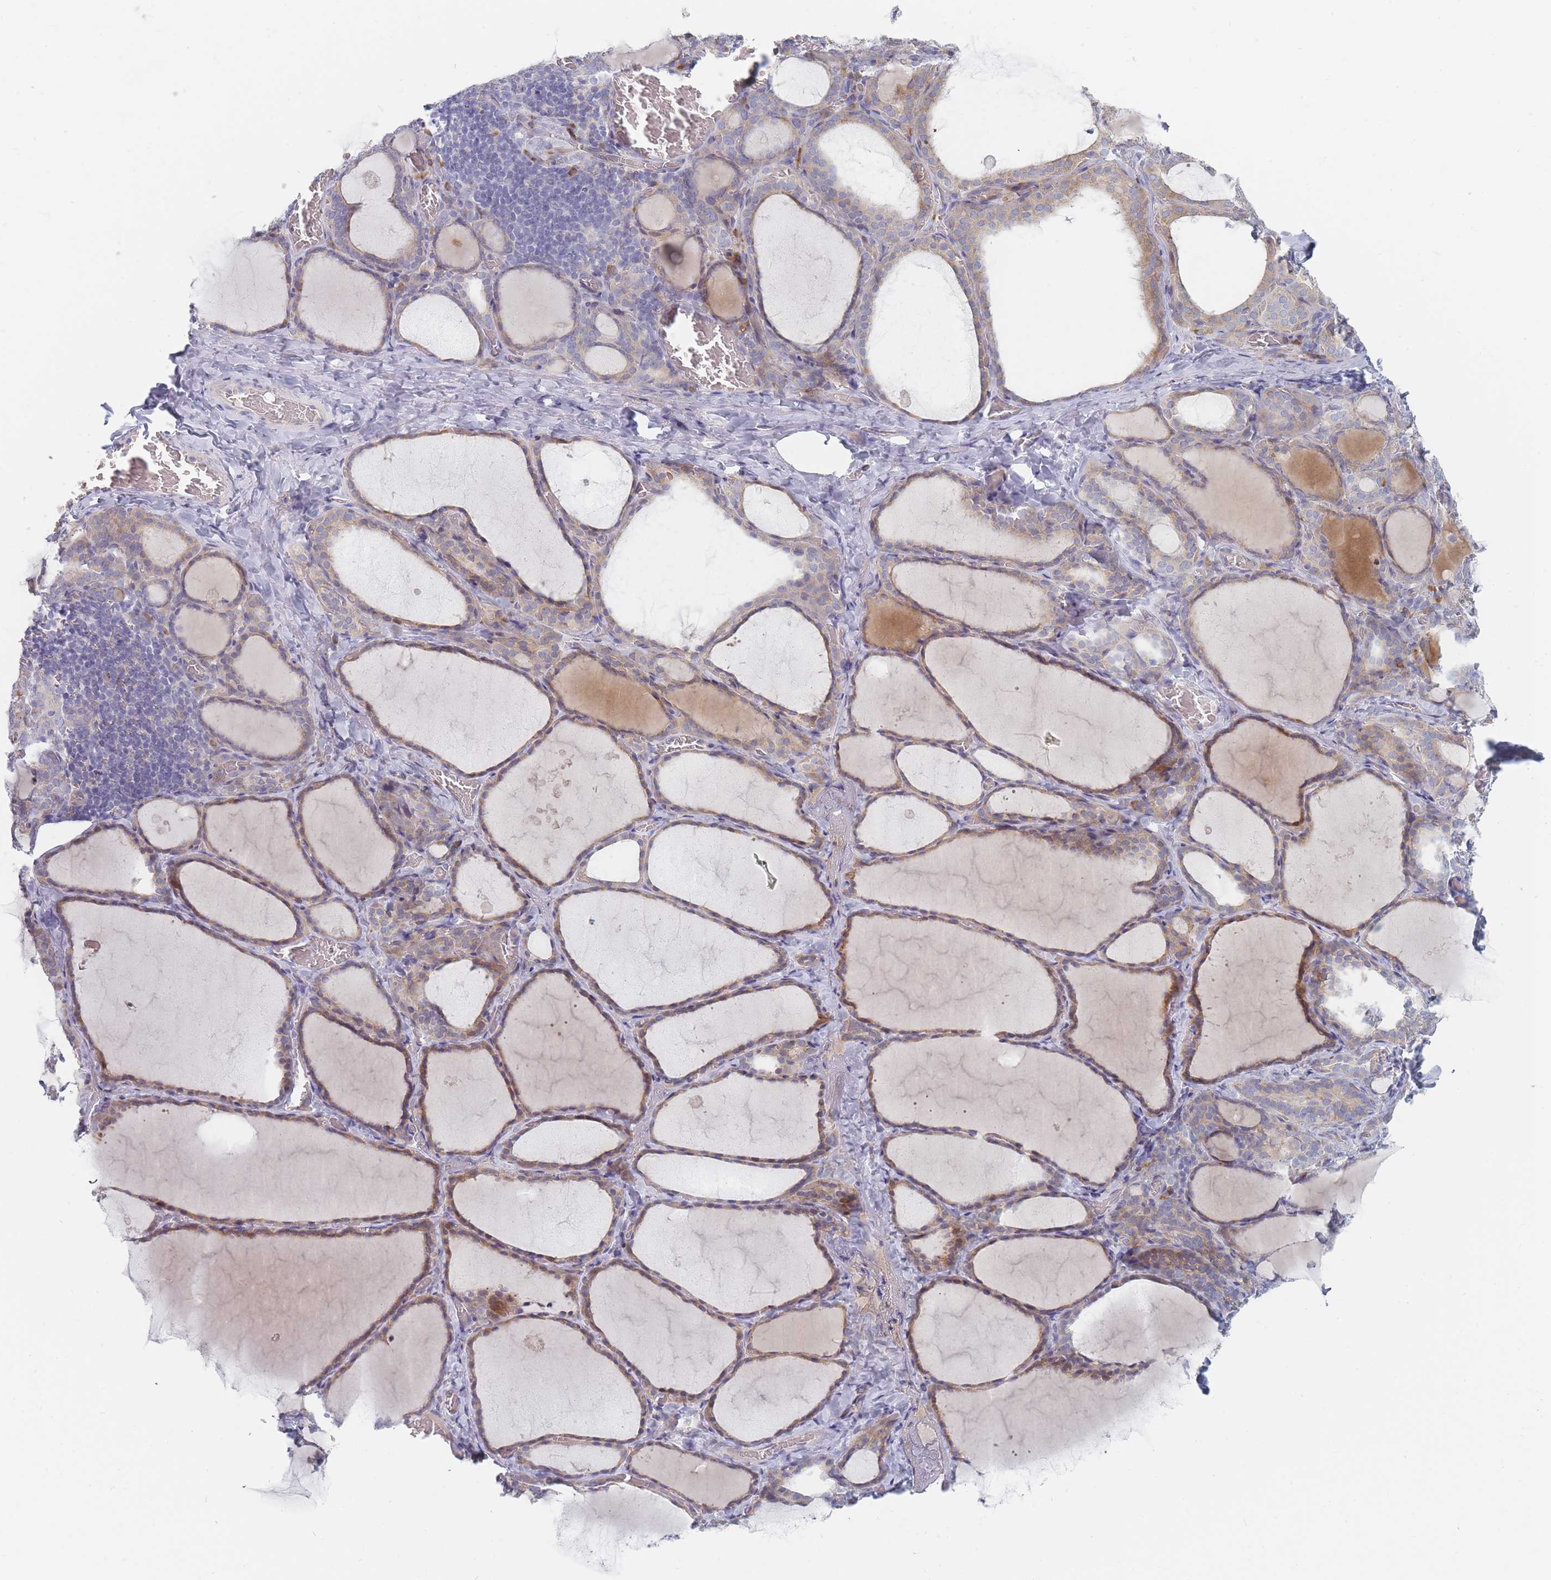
{"staining": {"intensity": "weak", "quantity": ">75%", "location": "cytoplasmic/membranous"}, "tissue": "thyroid gland", "cell_type": "Glandular cells", "image_type": "normal", "snomed": [{"axis": "morphology", "description": "Normal tissue, NOS"}, {"axis": "topography", "description": "Thyroid gland"}], "caption": "Protein positivity by immunohistochemistry (IHC) exhibits weak cytoplasmic/membranous positivity in approximately >75% of glandular cells in normal thyroid gland.", "gene": "SPATS1", "patient": {"sex": "female", "age": 39}}